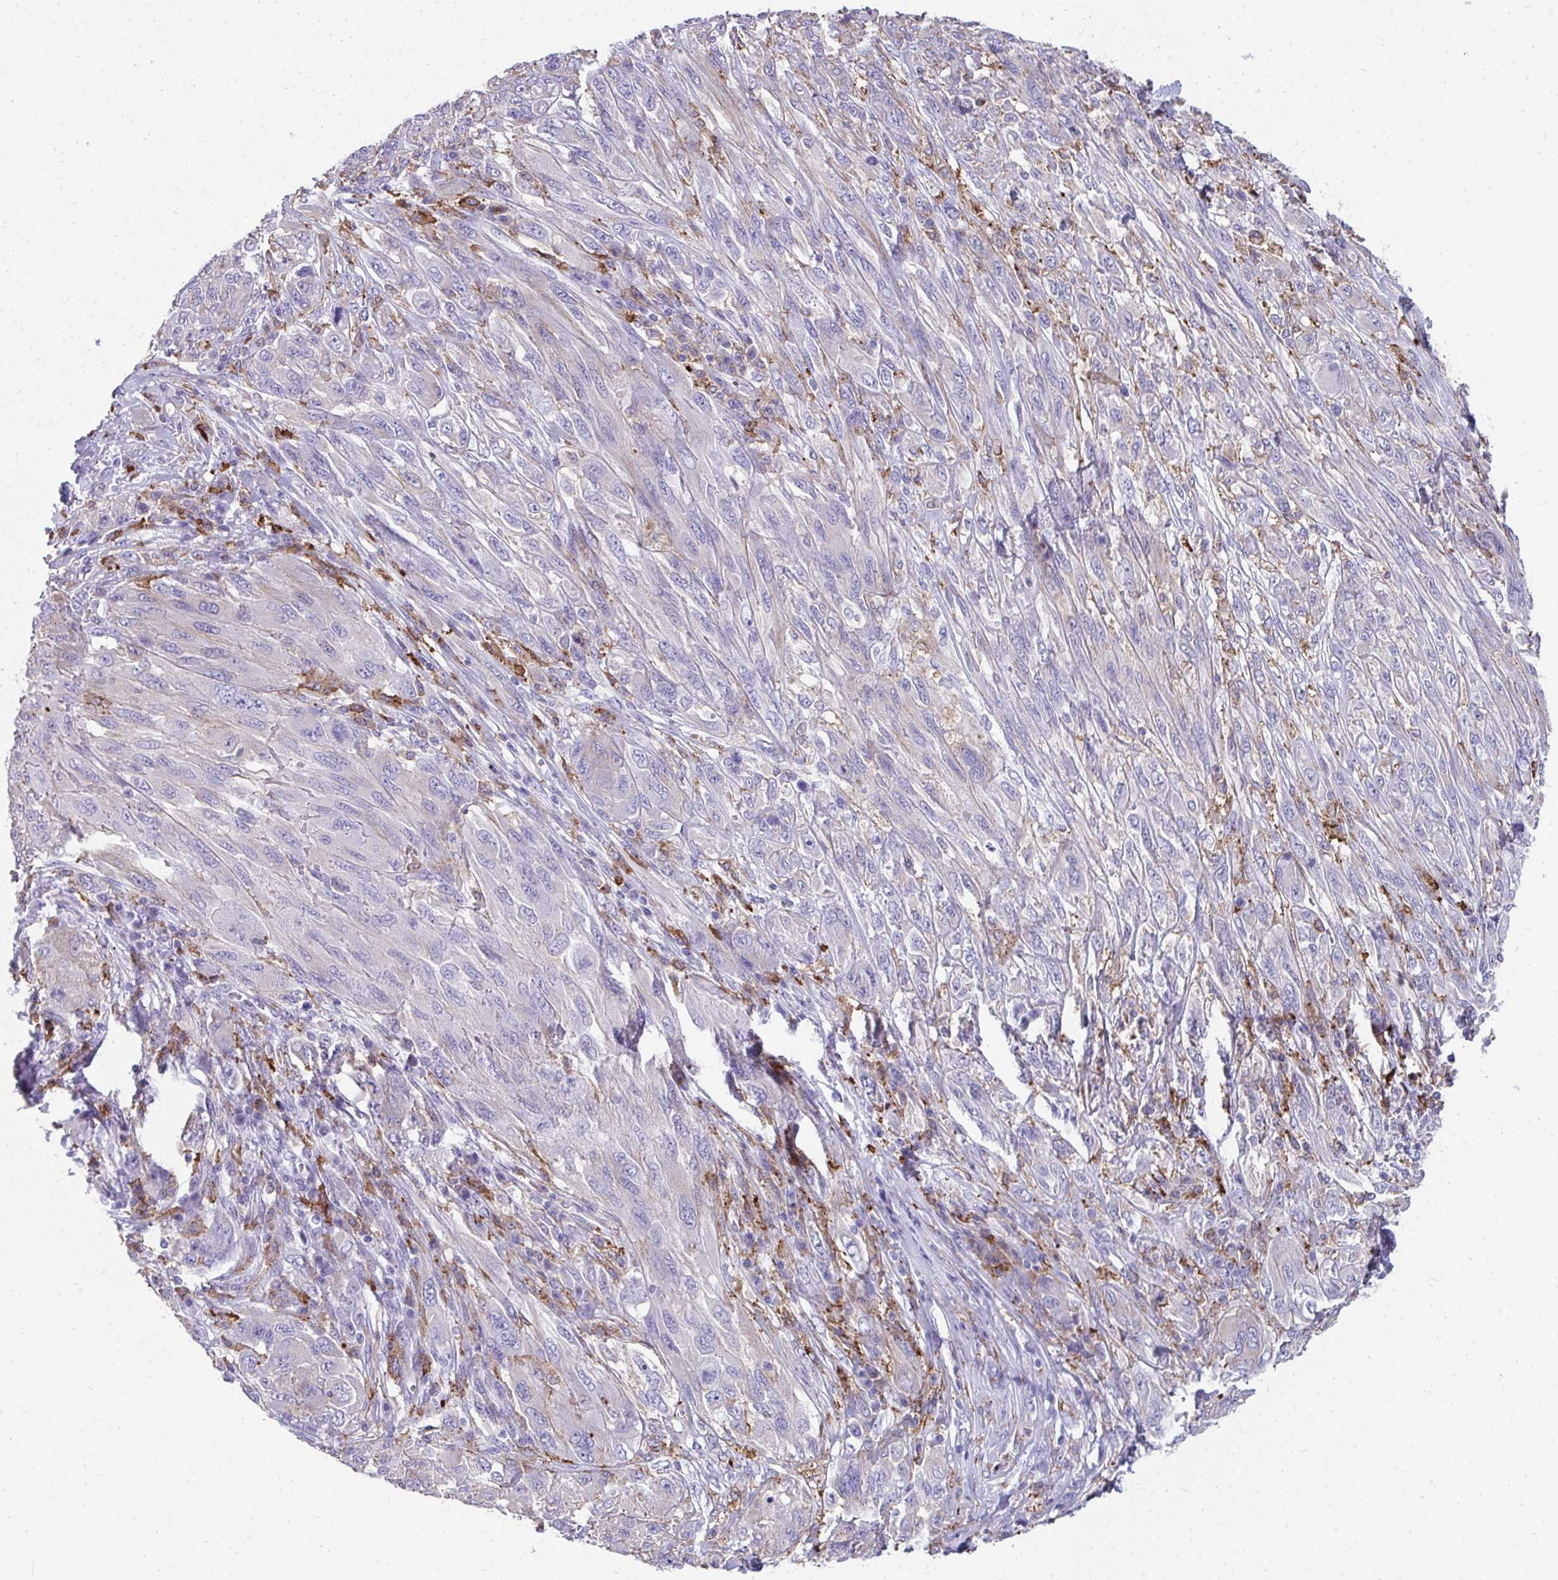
{"staining": {"intensity": "negative", "quantity": "none", "location": "none"}, "tissue": "melanoma", "cell_type": "Tumor cells", "image_type": "cancer", "snomed": [{"axis": "morphology", "description": "Malignant melanoma, NOS"}, {"axis": "topography", "description": "Skin"}], "caption": "A high-resolution photomicrograph shows immunohistochemistry staining of malignant melanoma, which shows no significant expression in tumor cells.", "gene": "CD163", "patient": {"sex": "female", "age": 91}}